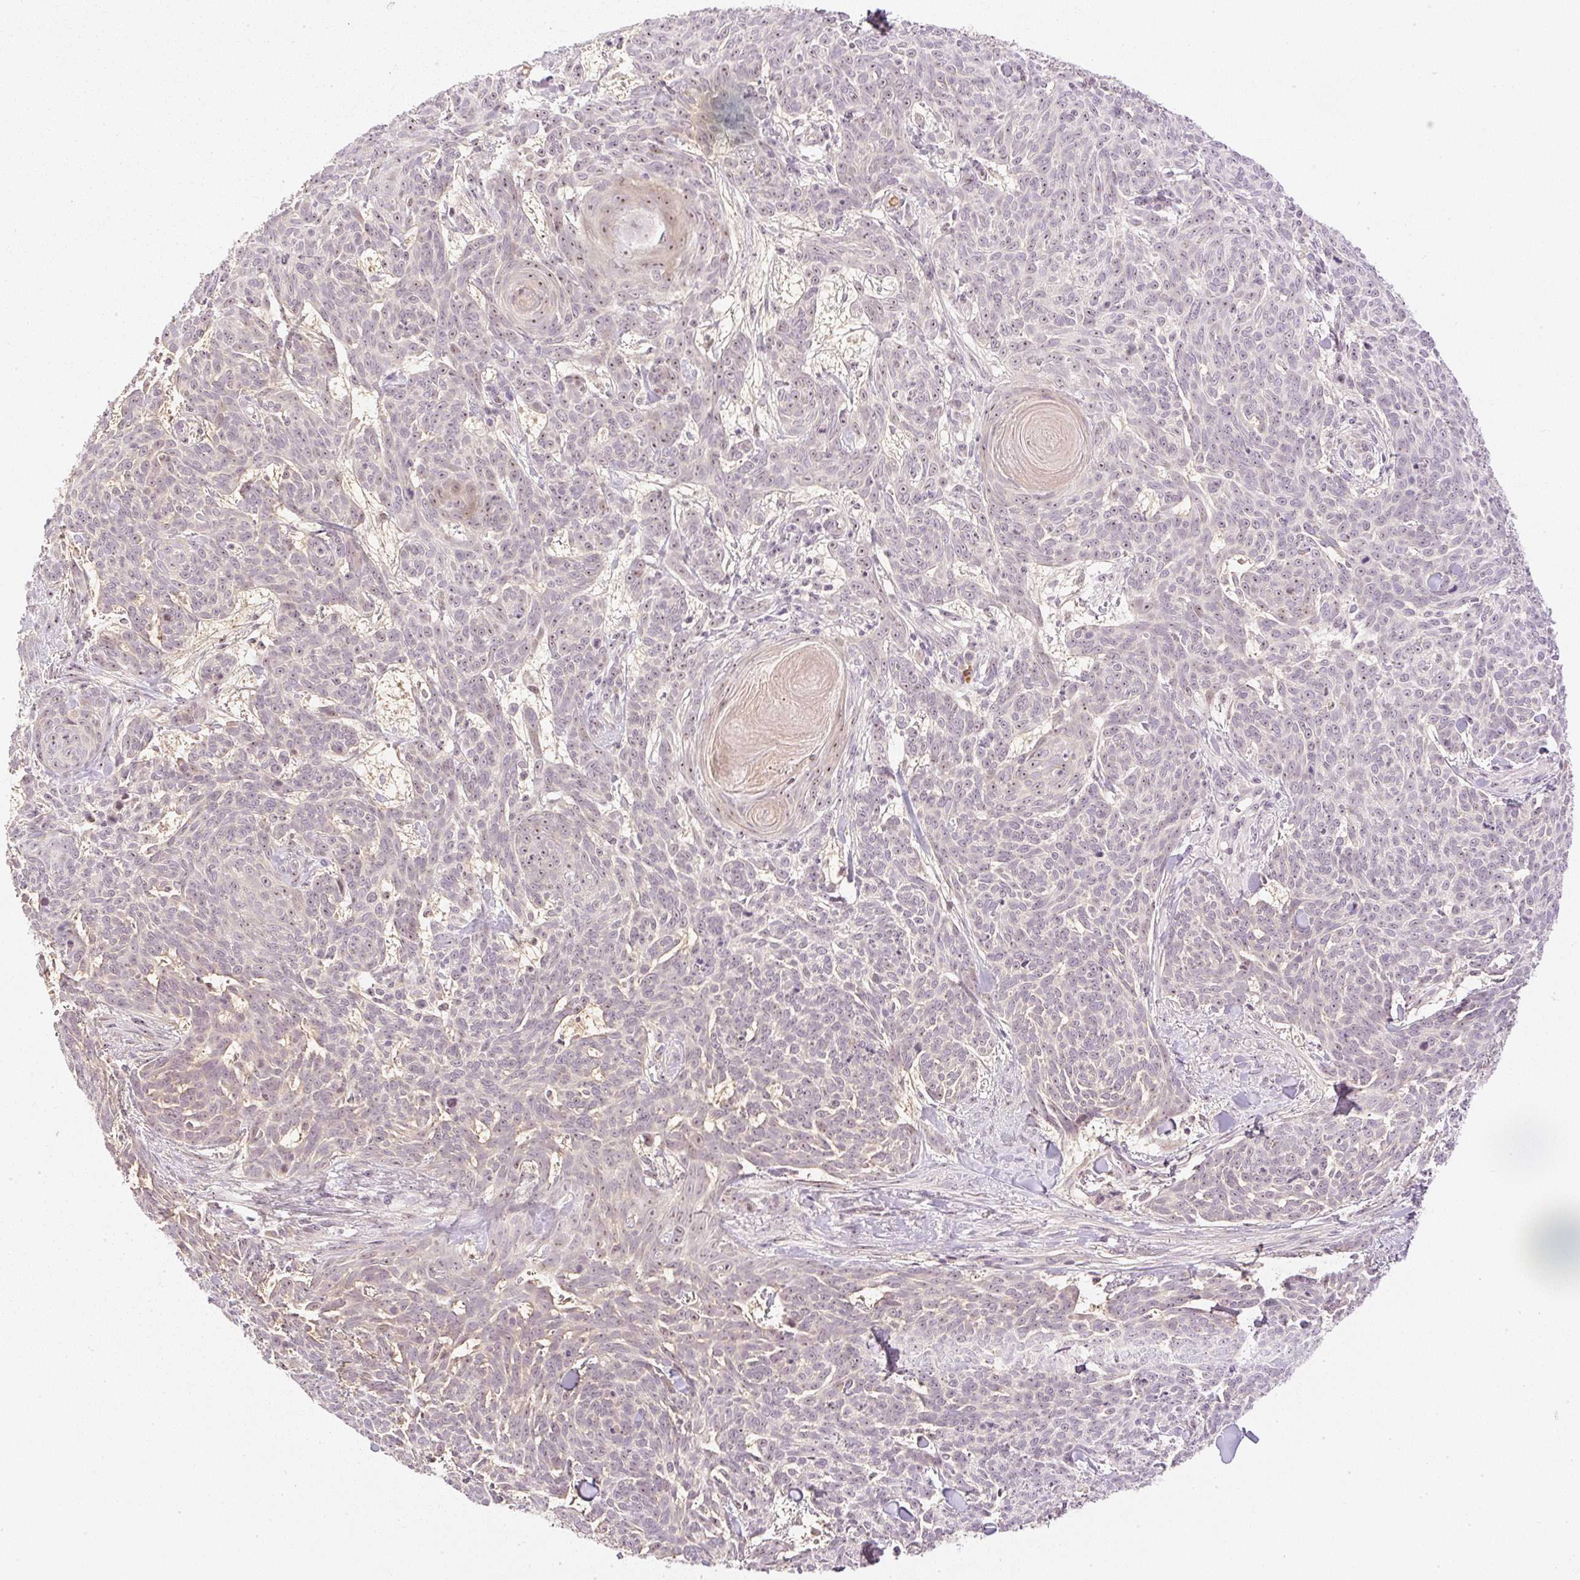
{"staining": {"intensity": "weak", "quantity": "25%-75%", "location": "nuclear"}, "tissue": "skin cancer", "cell_type": "Tumor cells", "image_type": "cancer", "snomed": [{"axis": "morphology", "description": "Basal cell carcinoma"}, {"axis": "topography", "description": "Skin"}], "caption": "Immunohistochemistry (IHC) (DAB) staining of skin cancer displays weak nuclear protein staining in approximately 25%-75% of tumor cells.", "gene": "AAR2", "patient": {"sex": "female", "age": 93}}